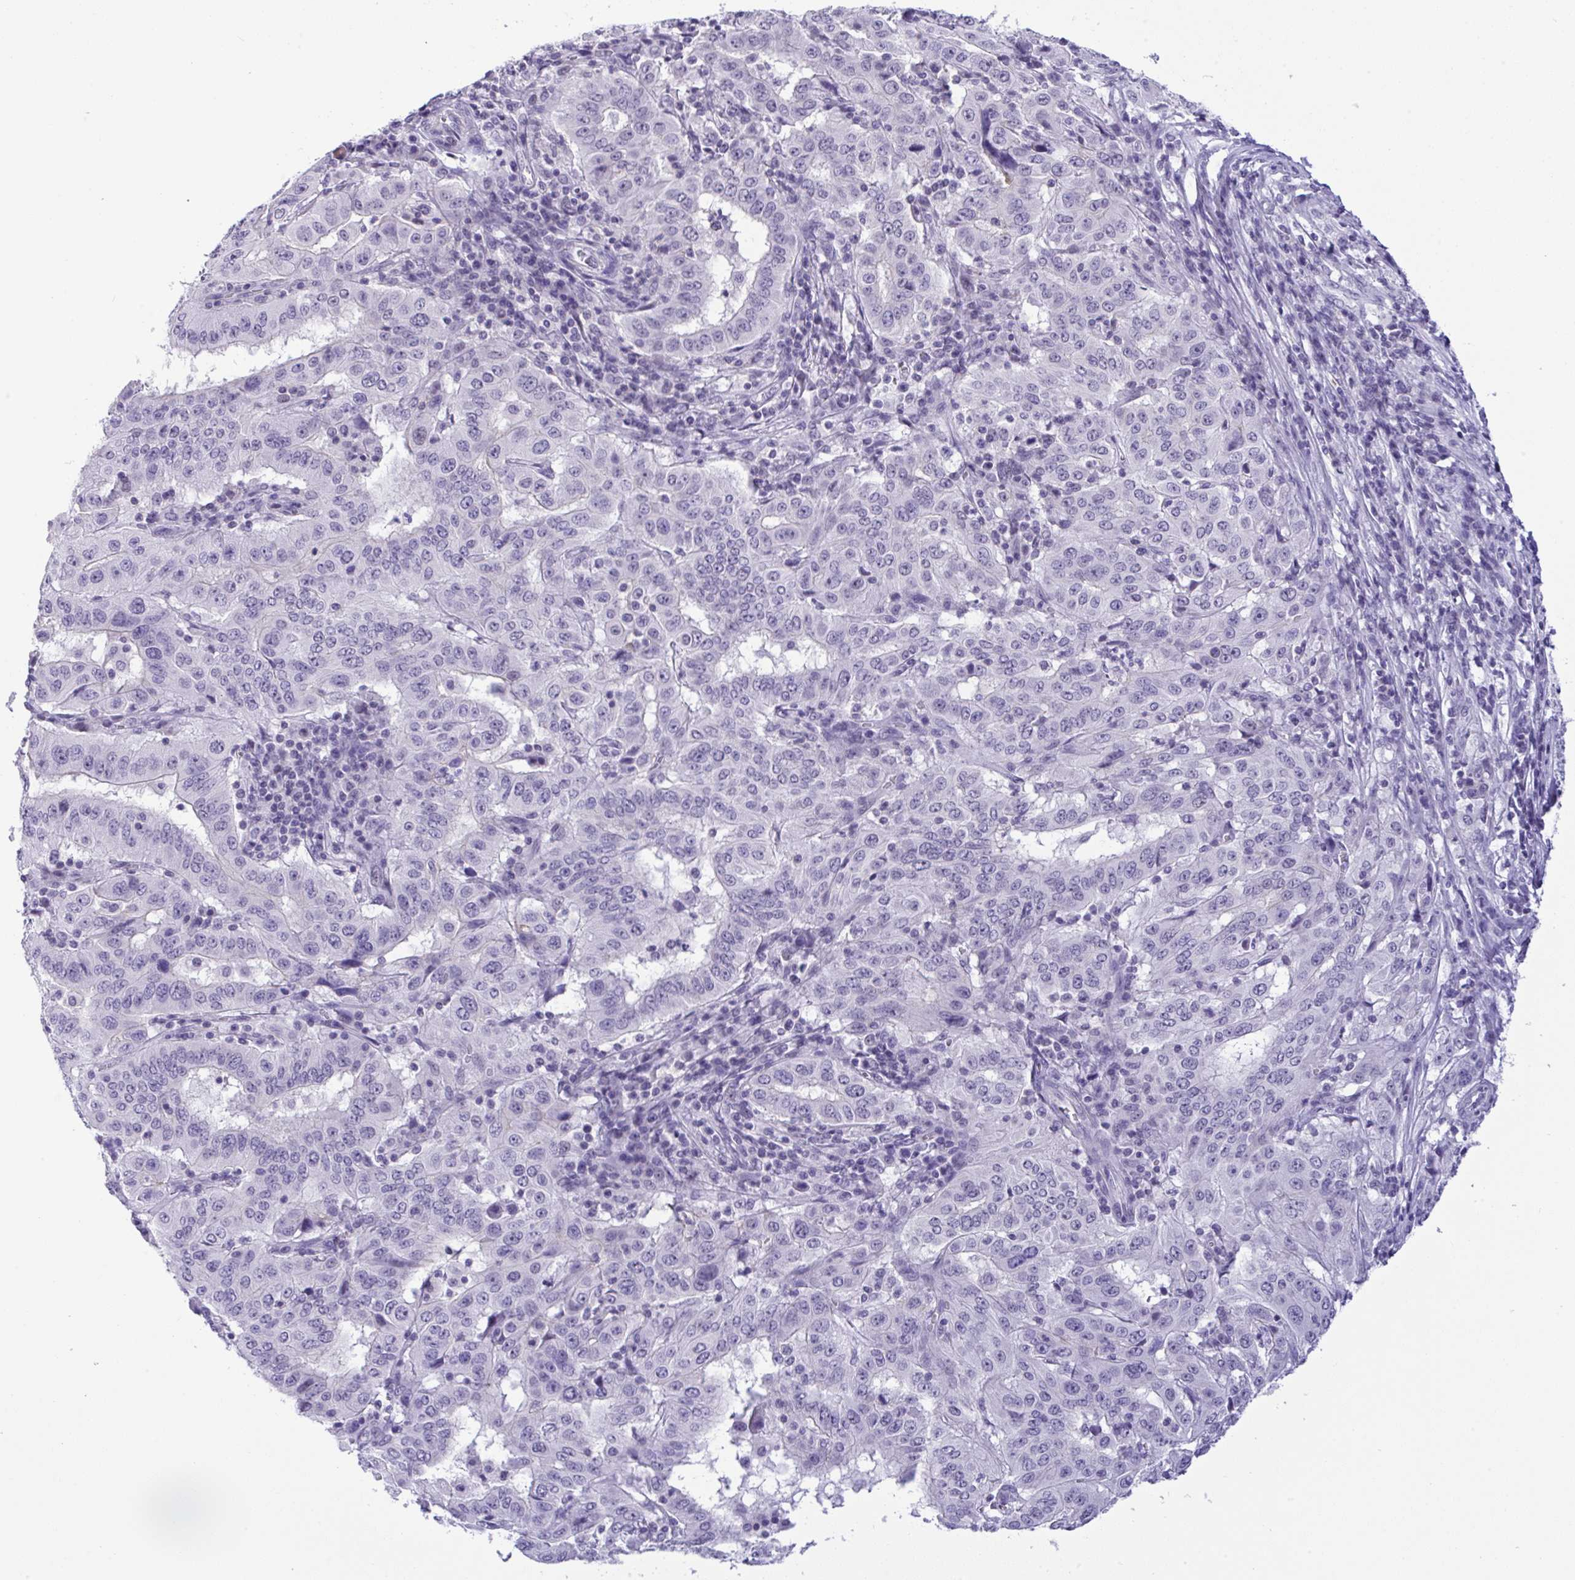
{"staining": {"intensity": "negative", "quantity": "none", "location": "none"}, "tissue": "pancreatic cancer", "cell_type": "Tumor cells", "image_type": "cancer", "snomed": [{"axis": "morphology", "description": "Adenocarcinoma, NOS"}, {"axis": "topography", "description": "Pancreas"}], "caption": "High power microscopy micrograph of an immunohistochemistry (IHC) image of pancreatic cancer, revealing no significant staining in tumor cells.", "gene": "YBX2", "patient": {"sex": "male", "age": 63}}